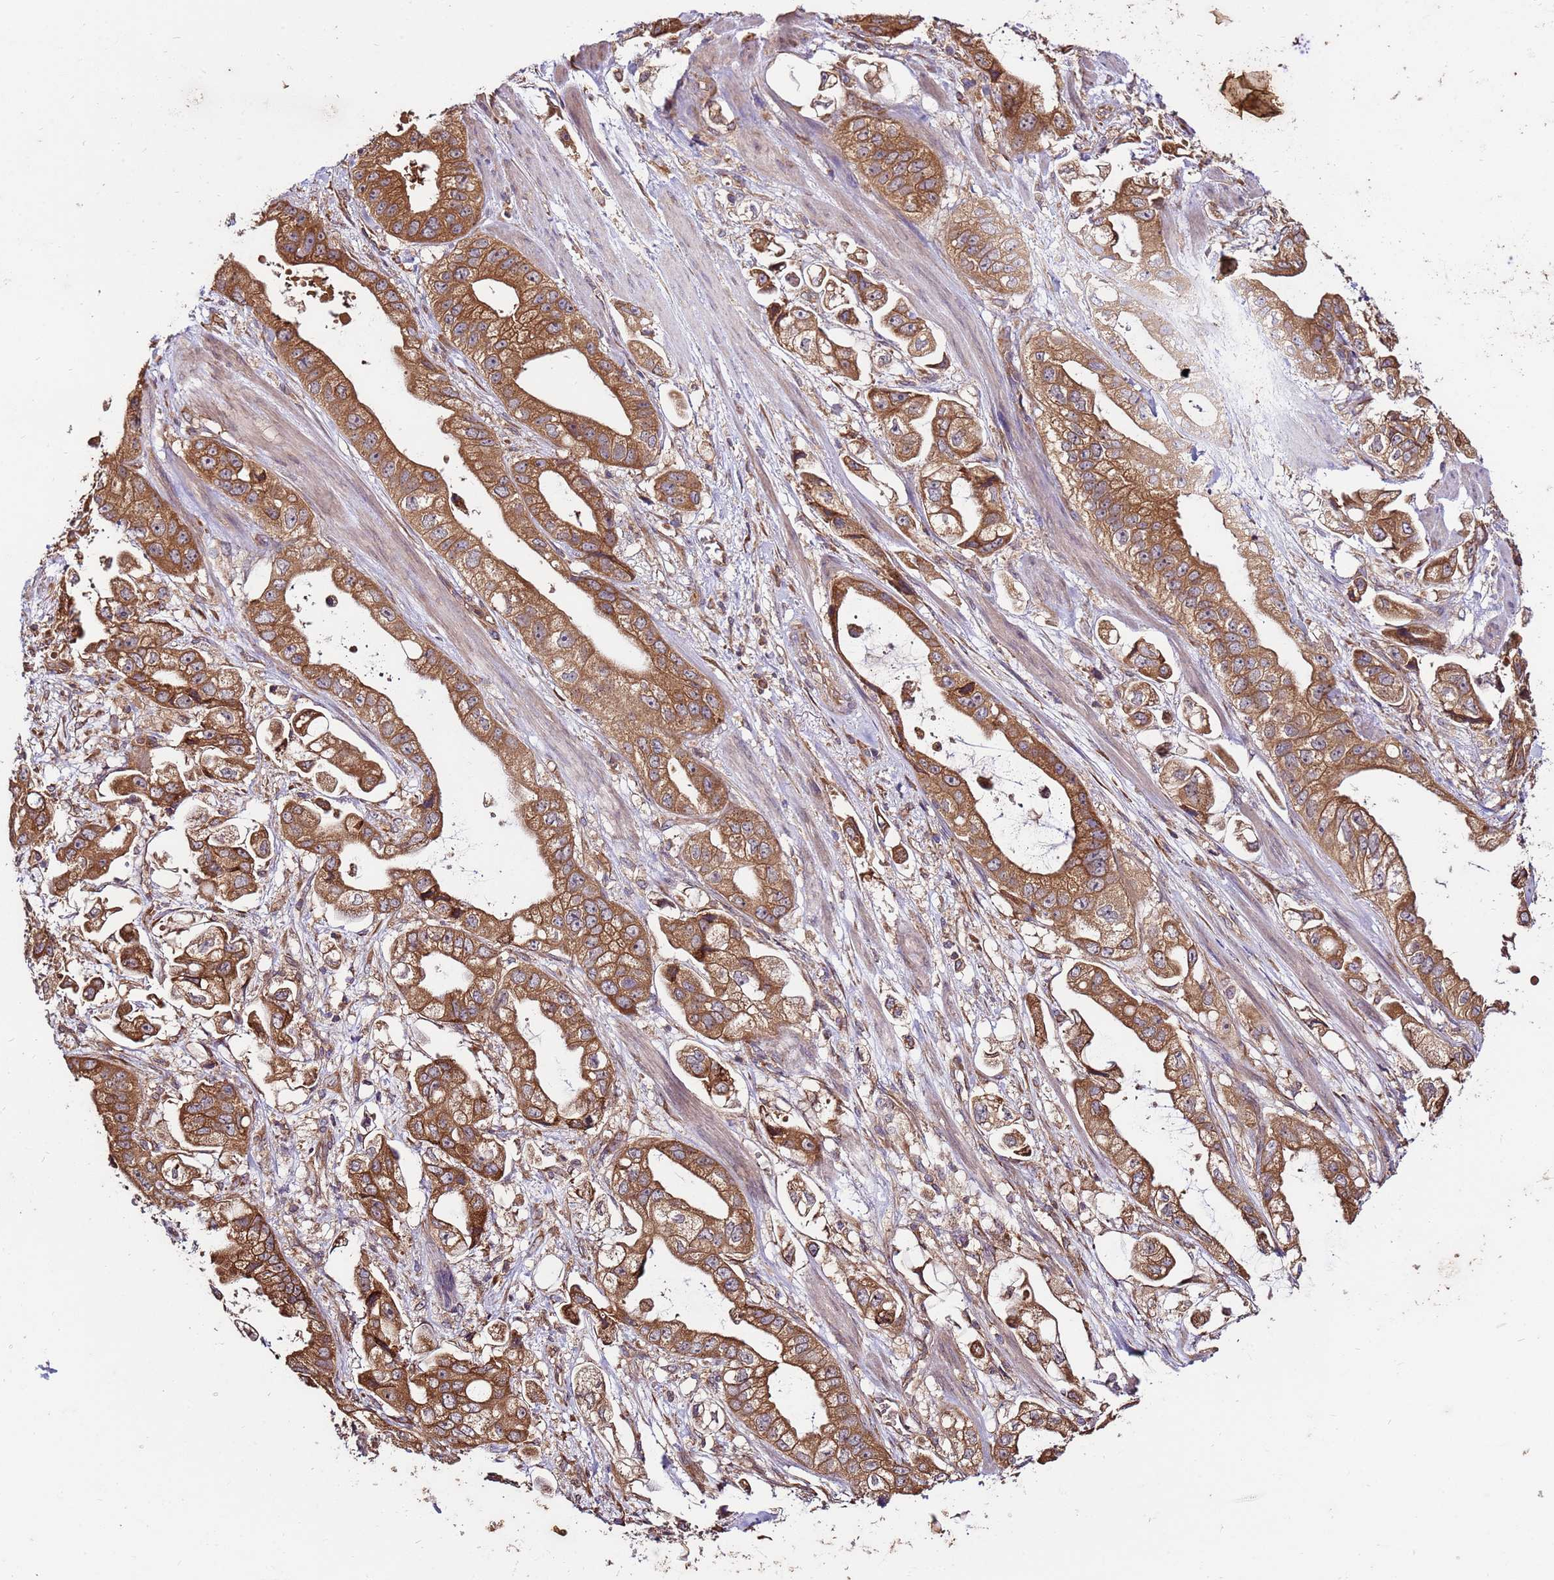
{"staining": {"intensity": "moderate", "quantity": ">75%", "location": "cytoplasmic/membranous"}, "tissue": "stomach cancer", "cell_type": "Tumor cells", "image_type": "cancer", "snomed": [{"axis": "morphology", "description": "Adenocarcinoma, NOS"}, {"axis": "topography", "description": "Stomach"}], "caption": "Adenocarcinoma (stomach) was stained to show a protein in brown. There is medium levels of moderate cytoplasmic/membranous staining in approximately >75% of tumor cells.", "gene": "SLC44A5", "patient": {"sex": "male", "age": 62}}